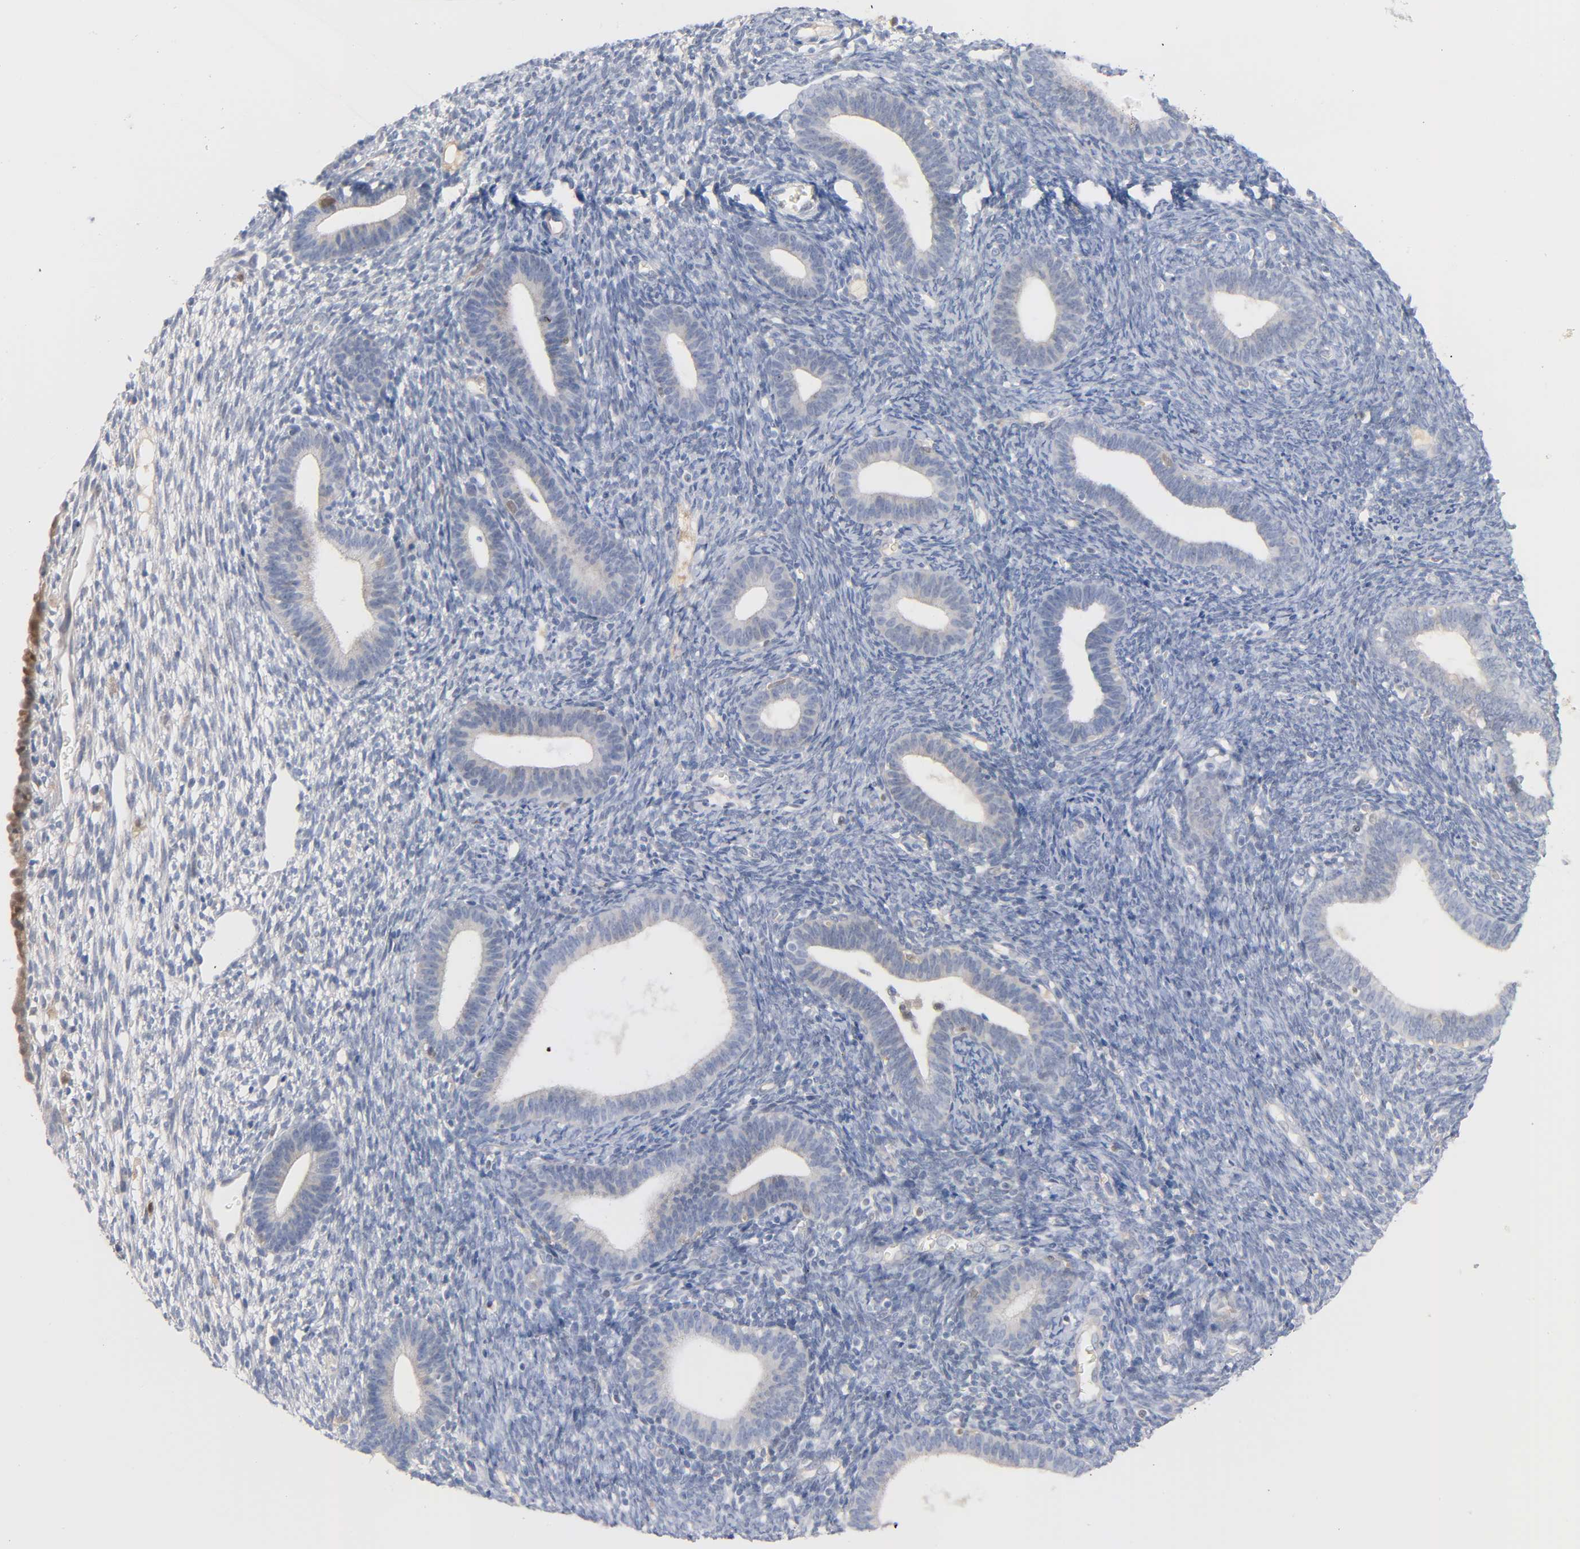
{"staining": {"intensity": "negative", "quantity": "none", "location": "none"}, "tissue": "endometrium", "cell_type": "Cells in endometrial stroma", "image_type": "normal", "snomed": [{"axis": "morphology", "description": "Normal tissue, NOS"}, {"axis": "topography", "description": "Endometrium"}], "caption": "Immunohistochemistry (IHC) image of normal endometrium stained for a protein (brown), which reveals no expression in cells in endometrial stroma. Brightfield microscopy of IHC stained with DAB (brown) and hematoxylin (blue), captured at high magnification.", "gene": "IL18", "patient": {"sex": "female", "age": 57}}